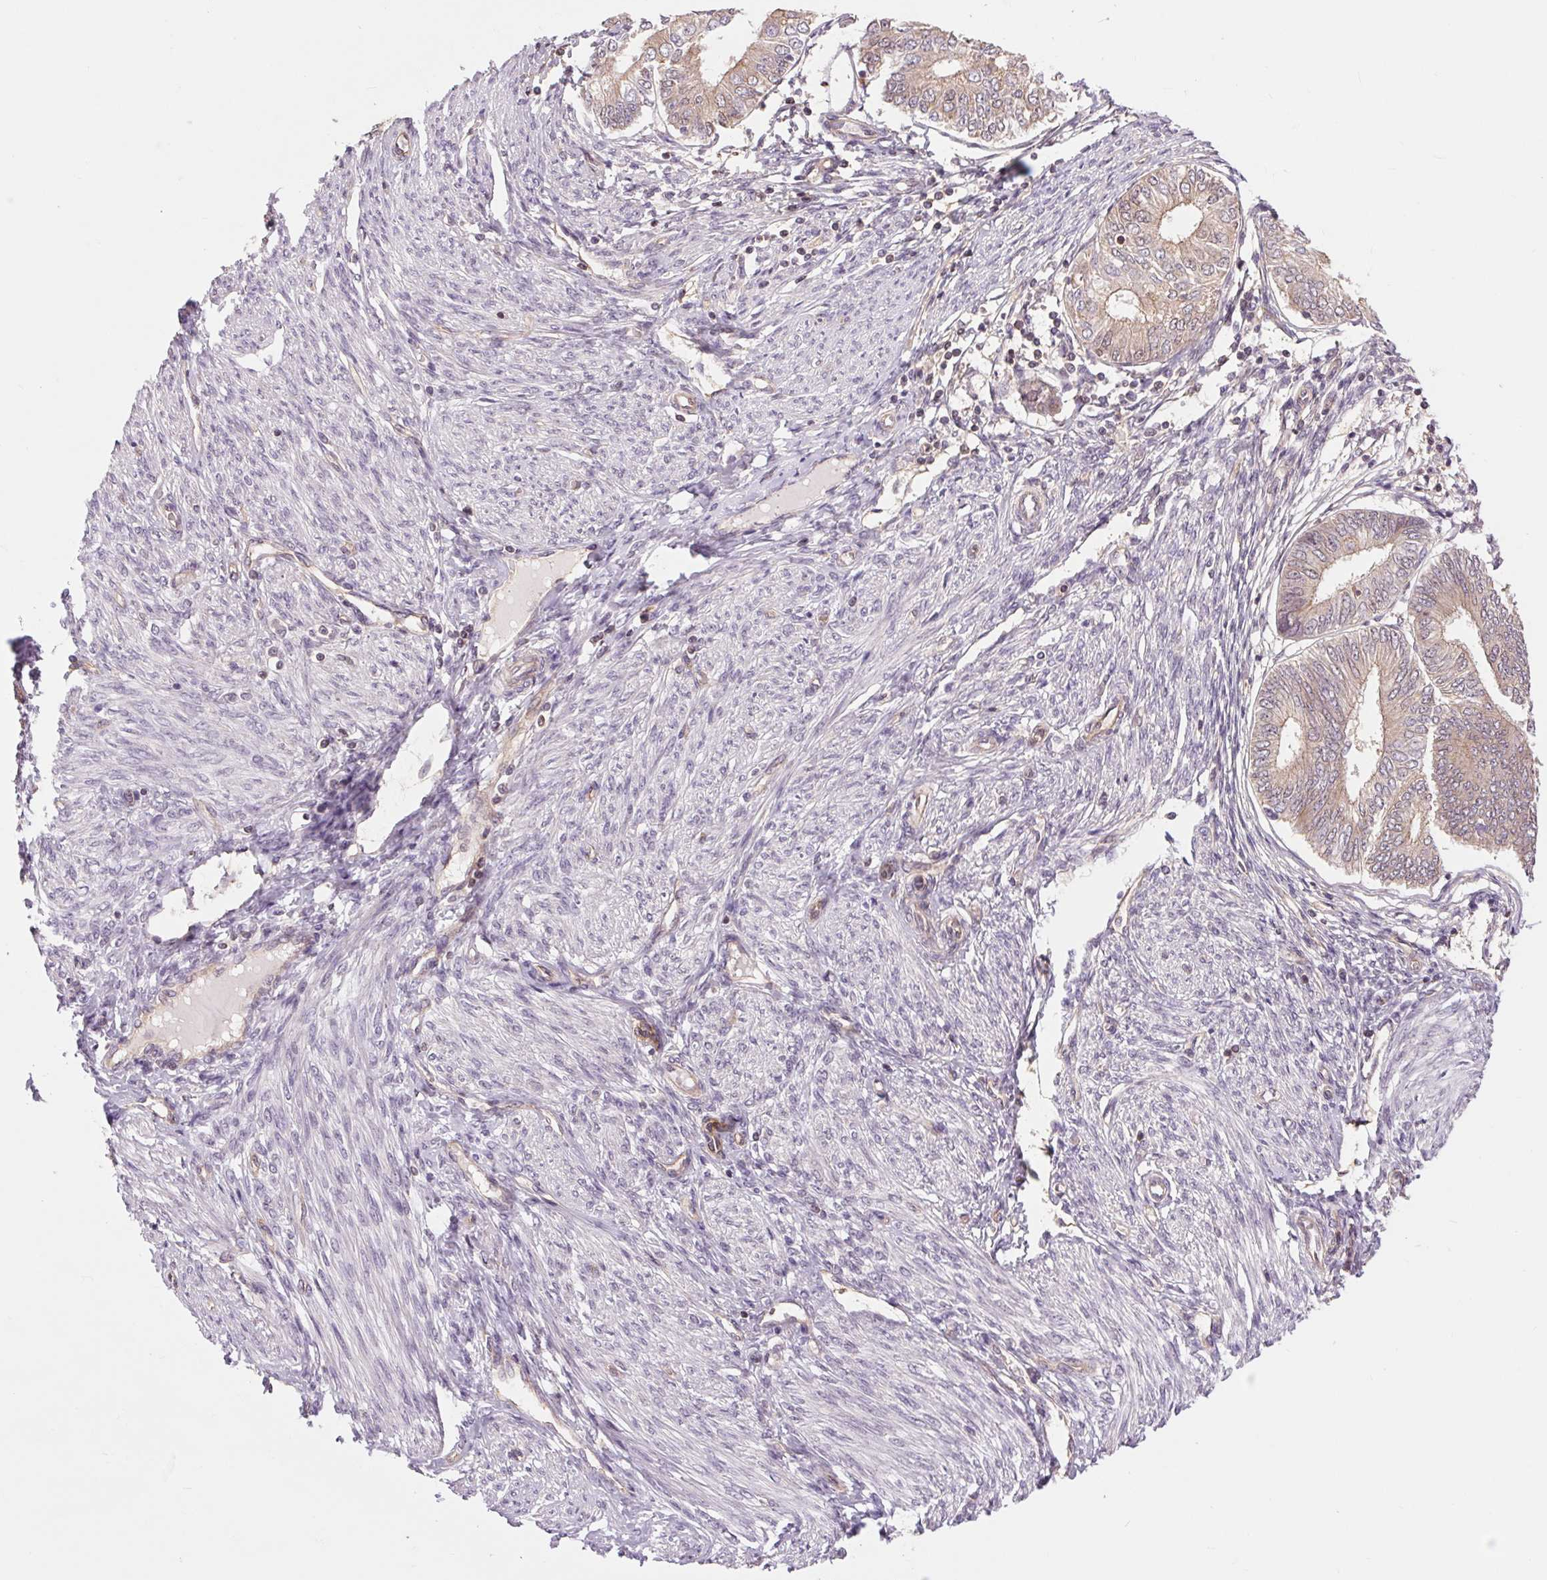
{"staining": {"intensity": "weak", "quantity": "25%-75%", "location": "cytoplasmic/membranous"}, "tissue": "endometrial cancer", "cell_type": "Tumor cells", "image_type": "cancer", "snomed": [{"axis": "morphology", "description": "Adenocarcinoma, NOS"}, {"axis": "topography", "description": "Endometrium"}], "caption": "Protein expression analysis of human endometrial adenocarcinoma reveals weak cytoplasmic/membranous expression in about 25%-75% of tumor cells. (DAB (3,3'-diaminobenzidine) IHC, brown staining for protein, blue staining for nuclei).", "gene": "SH3RF2", "patient": {"sex": "female", "age": 68}}